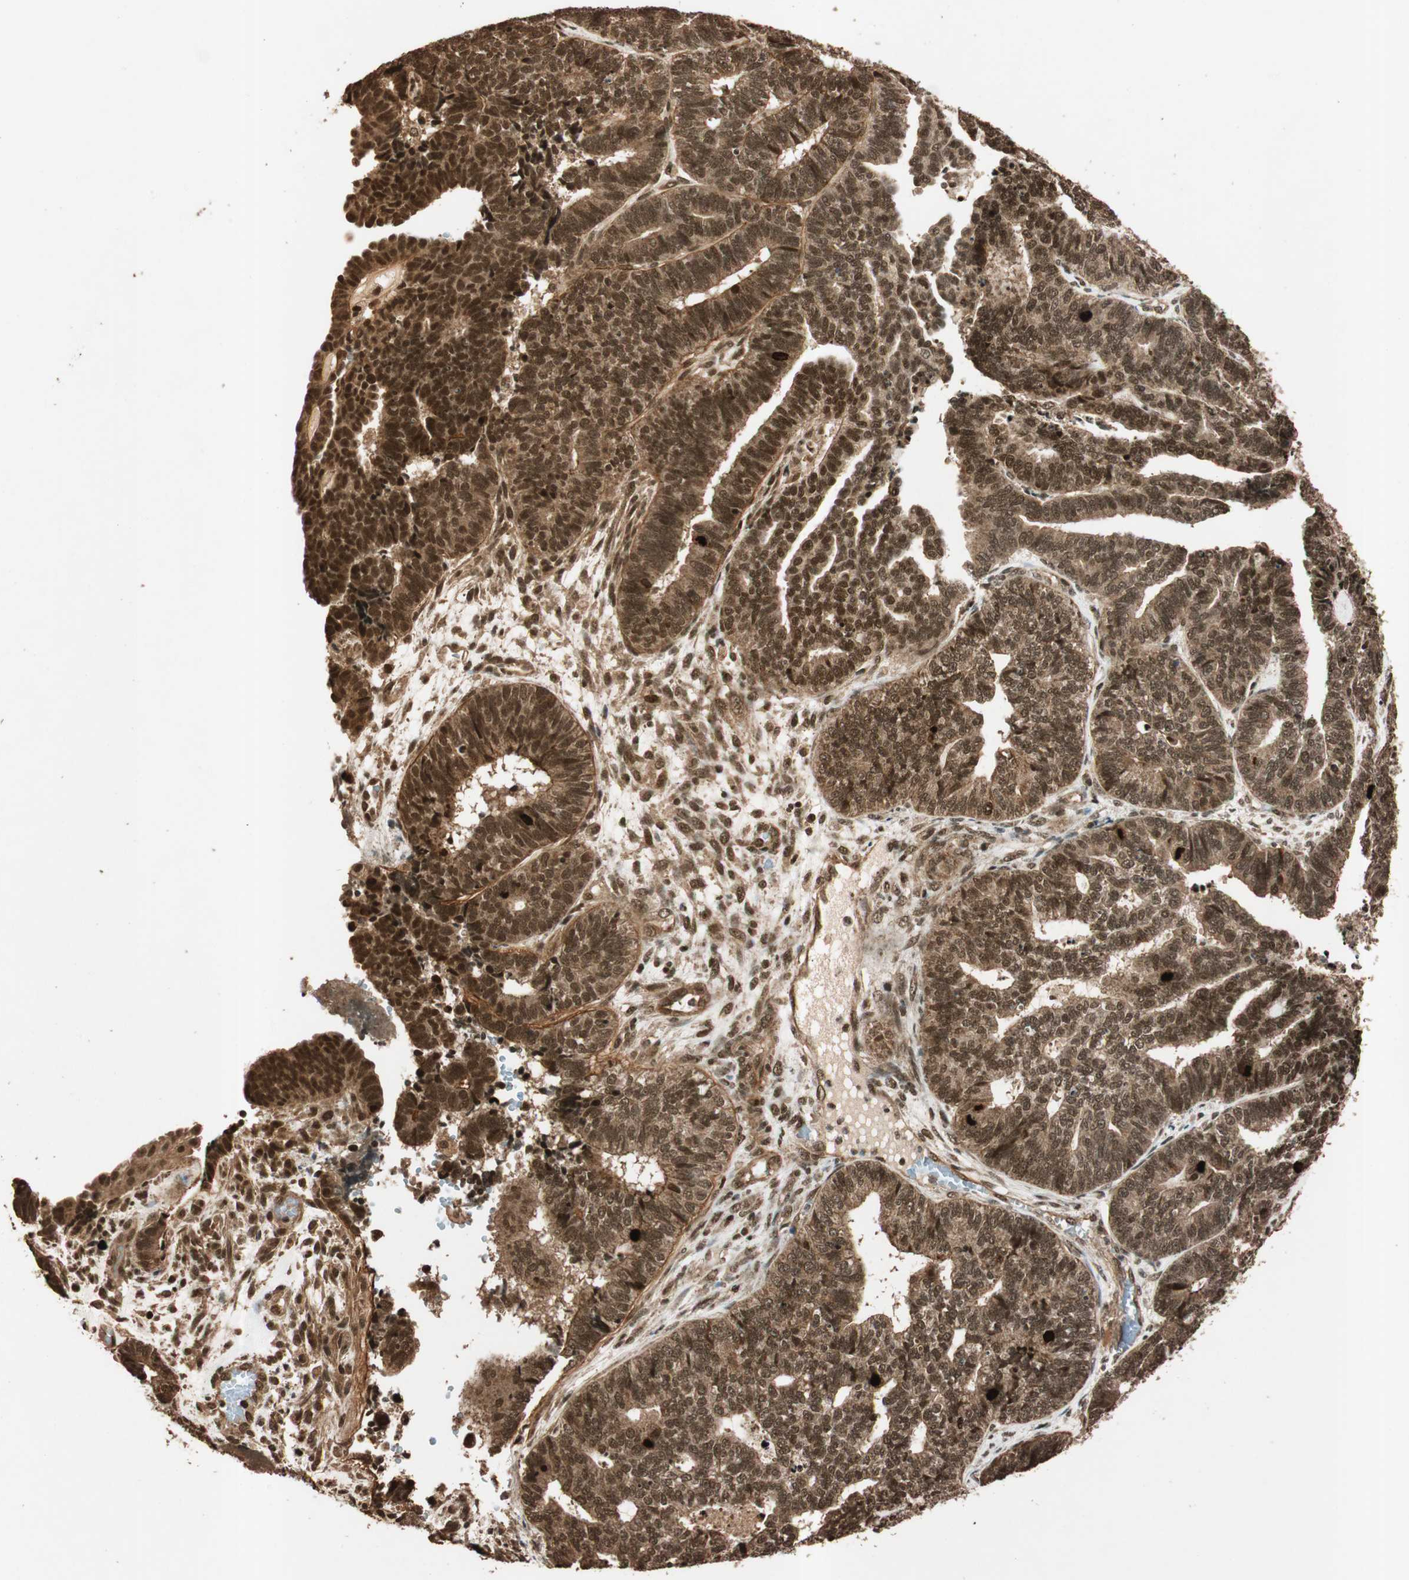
{"staining": {"intensity": "moderate", "quantity": ">75%", "location": "cytoplasmic/membranous,nuclear"}, "tissue": "endometrial cancer", "cell_type": "Tumor cells", "image_type": "cancer", "snomed": [{"axis": "morphology", "description": "Adenocarcinoma, NOS"}, {"axis": "topography", "description": "Endometrium"}], "caption": "The histopathology image demonstrates staining of endometrial cancer (adenocarcinoma), revealing moderate cytoplasmic/membranous and nuclear protein positivity (brown color) within tumor cells. (brown staining indicates protein expression, while blue staining denotes nuclei).", "gene": "ALKBH5", "patient": {"sex": "female", "age": 70}}